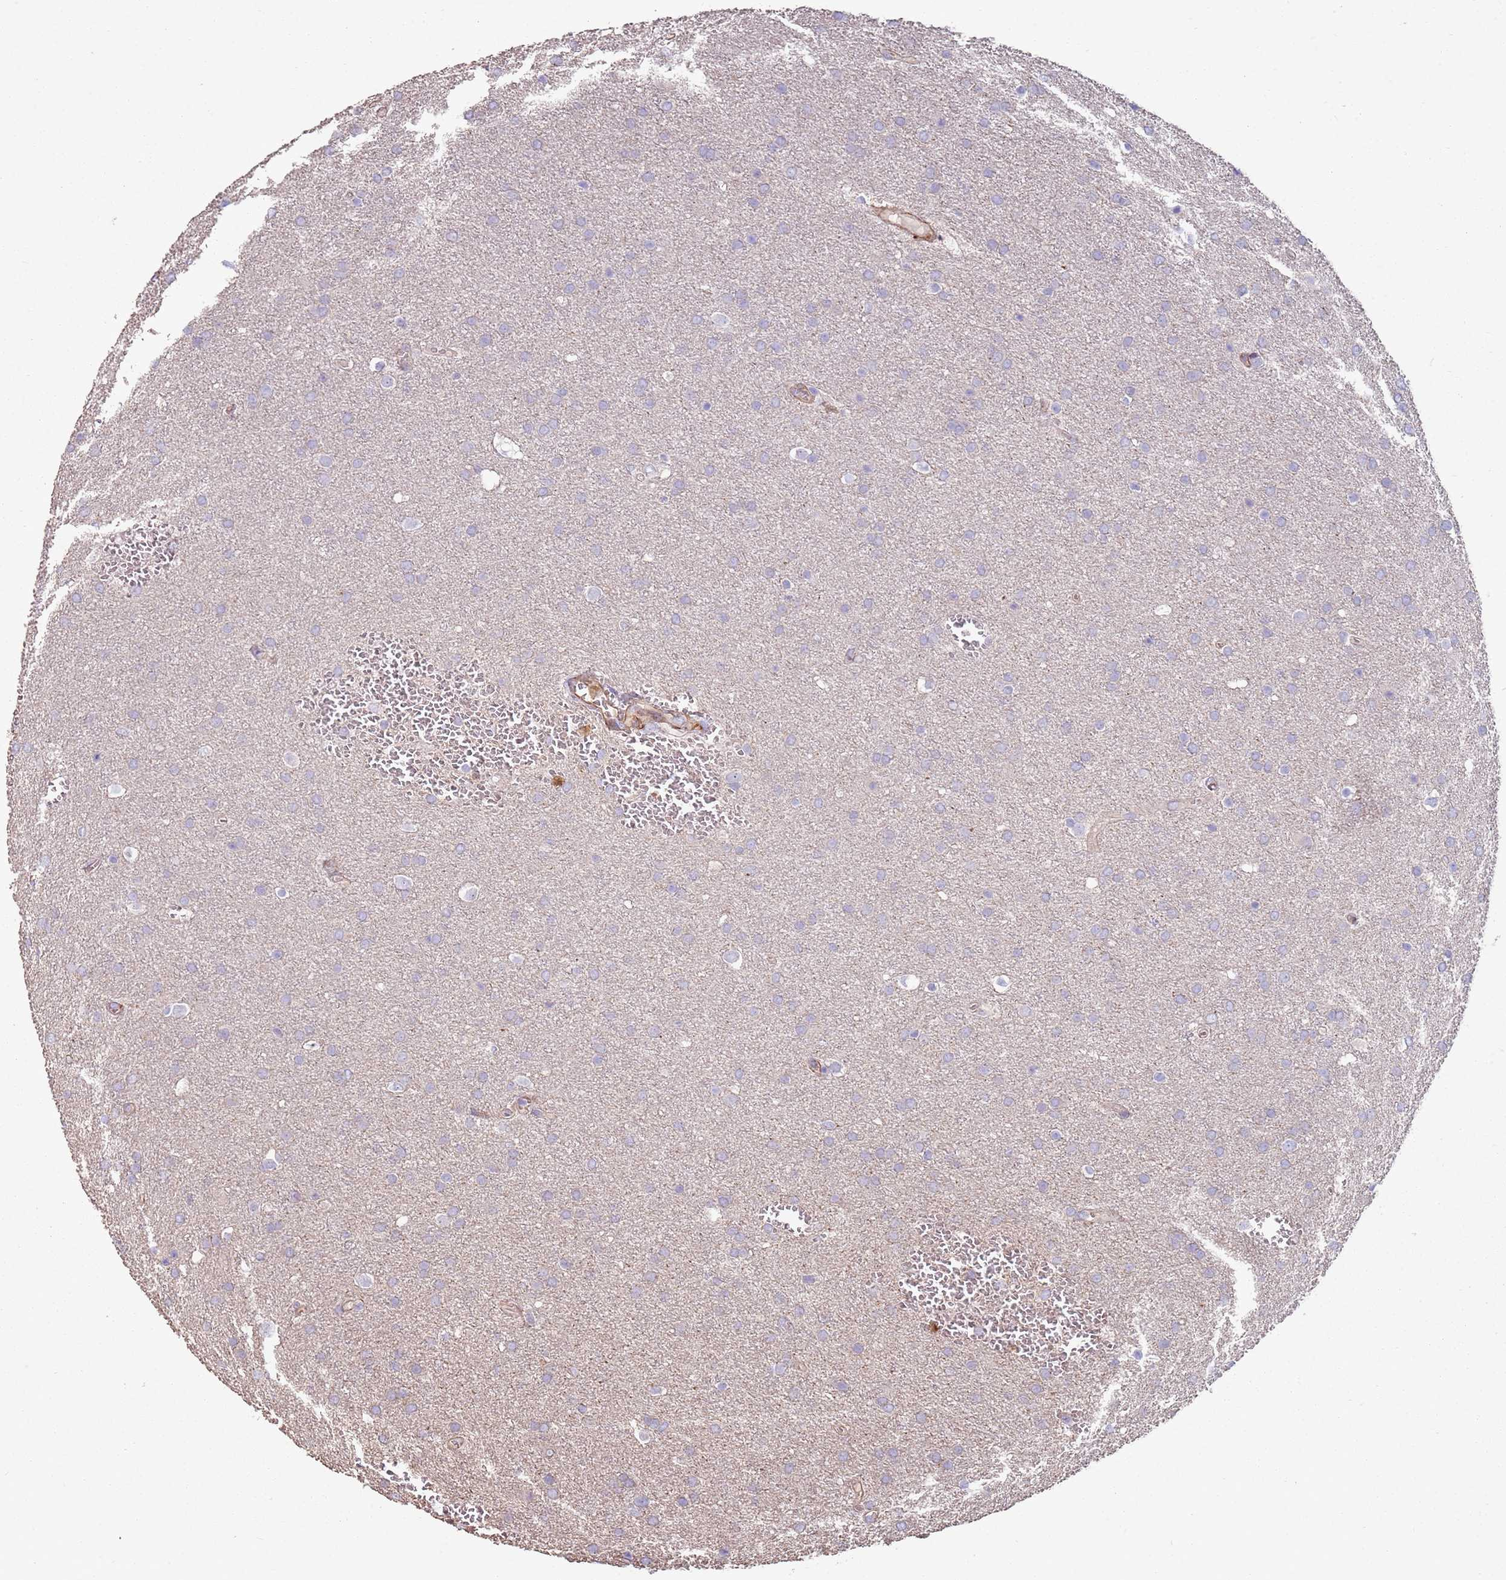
{"staining": {"intensity": "negative", "quantity": "none", "location": "none"}, "tissue": "glioma", "cell_type": "Tumor cells", "image_type": "cancer", "snomed": [{"axis": "morphology", "description": "Glioma, malignant, Low grade"}, {"axis": "topography", "description": "Brain"}], "caption": "The photomicrograph displays no staining of tumor cells in glioma.", "gene": "PHLPP2", "patient": {"sex": "female", "age": 32}}